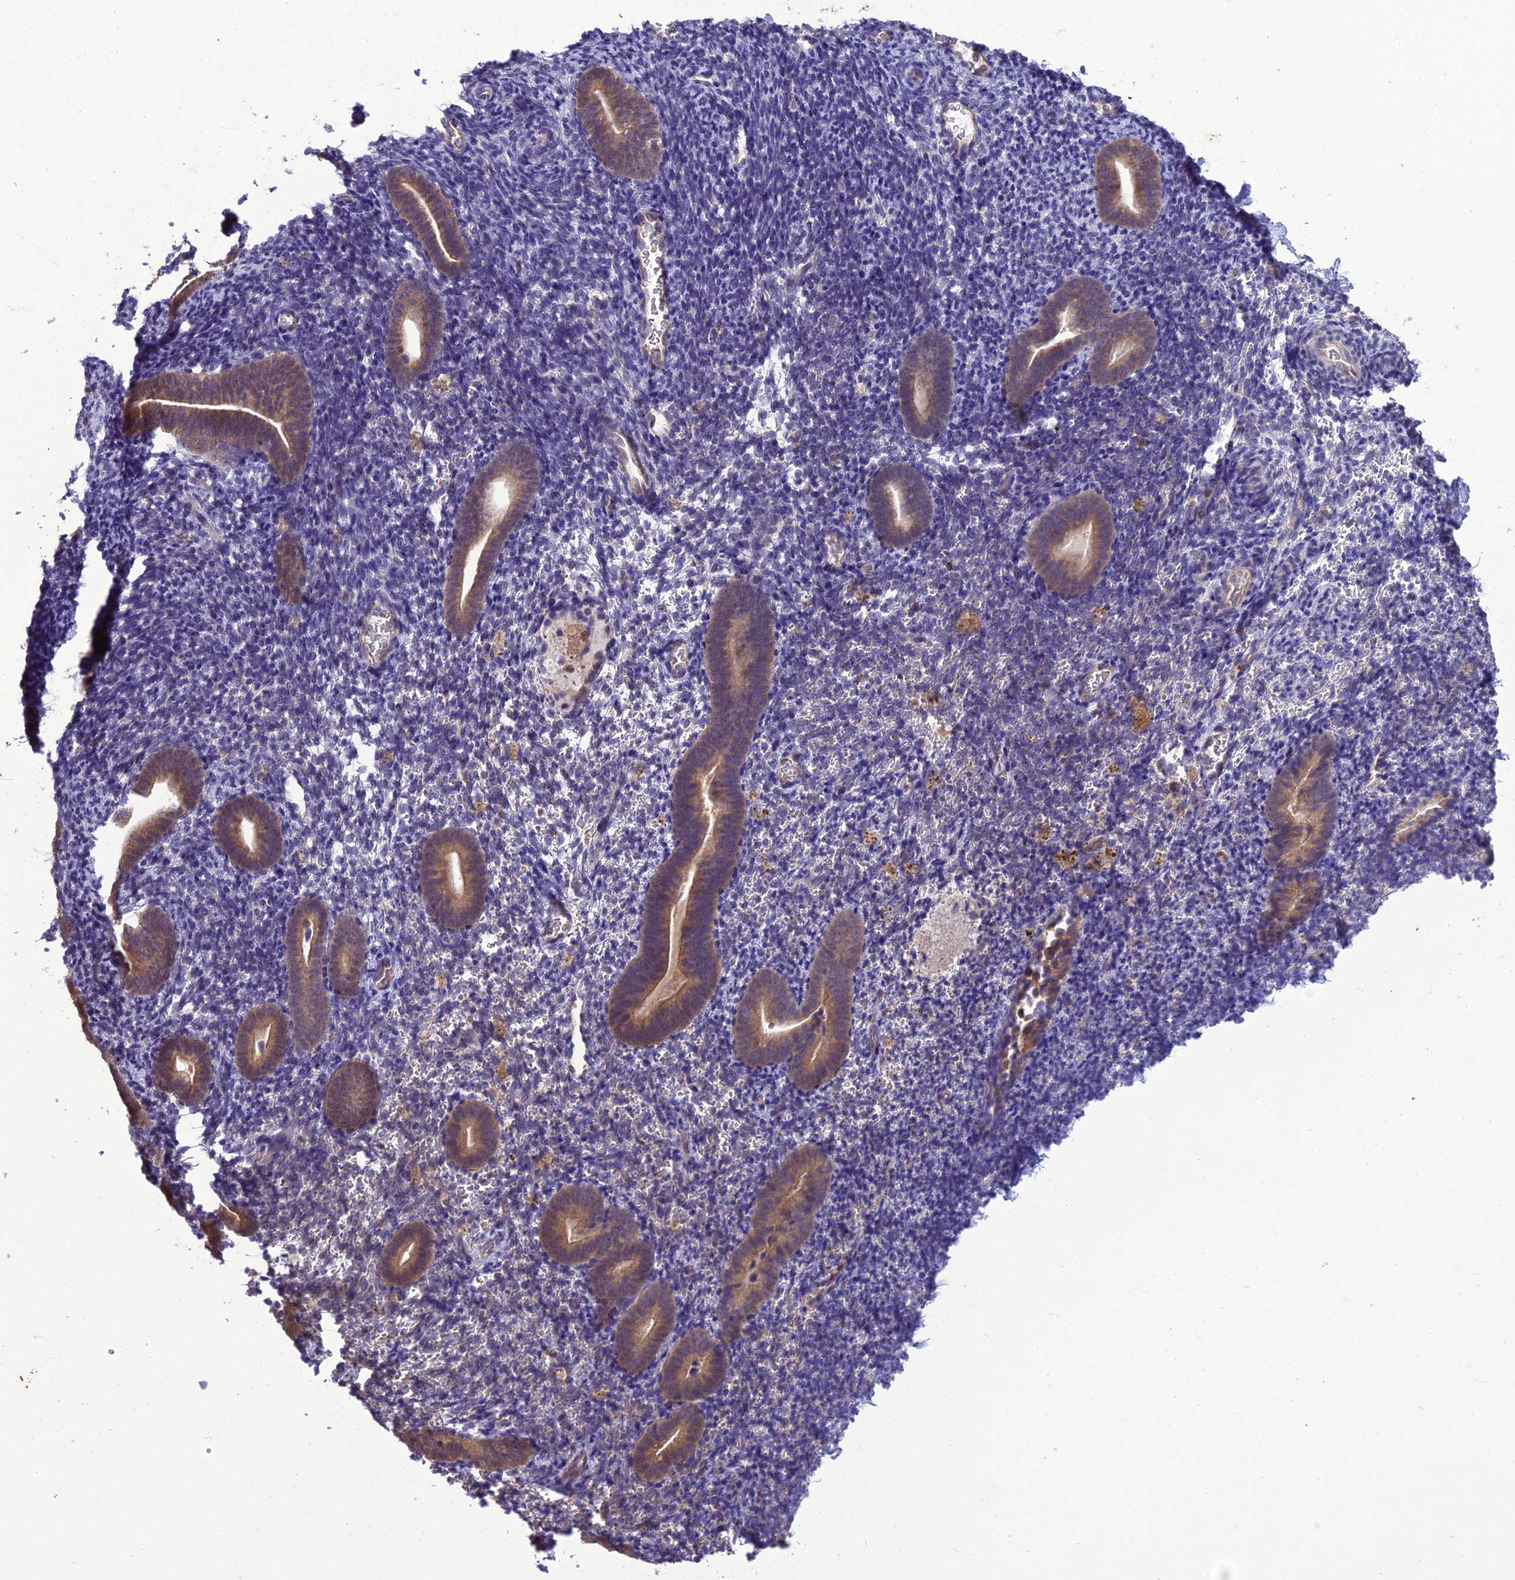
{"staining": {"intensity": "negative", "quantity": "none", "location": "none"}, "tissue": "endometrium", "cell_type": "Cells in endometrial stroma", "image_type": "normal", "snomed": [{"axis": "morphology", "description": "Normal tissue, NOS"}, {"axis": "topography", "description": "Endometrium"}], "caption": "Protein analysis of unremarkable endometrium exhibits no significant expression in cells in endometrial stroma. (Stains: DAB IHC with hematoxylin counter stain, Microscopy: brightfield microscopy at high magnification).", "gene": "BORCS6", "patient": {"sex": "female", "age": 51}}